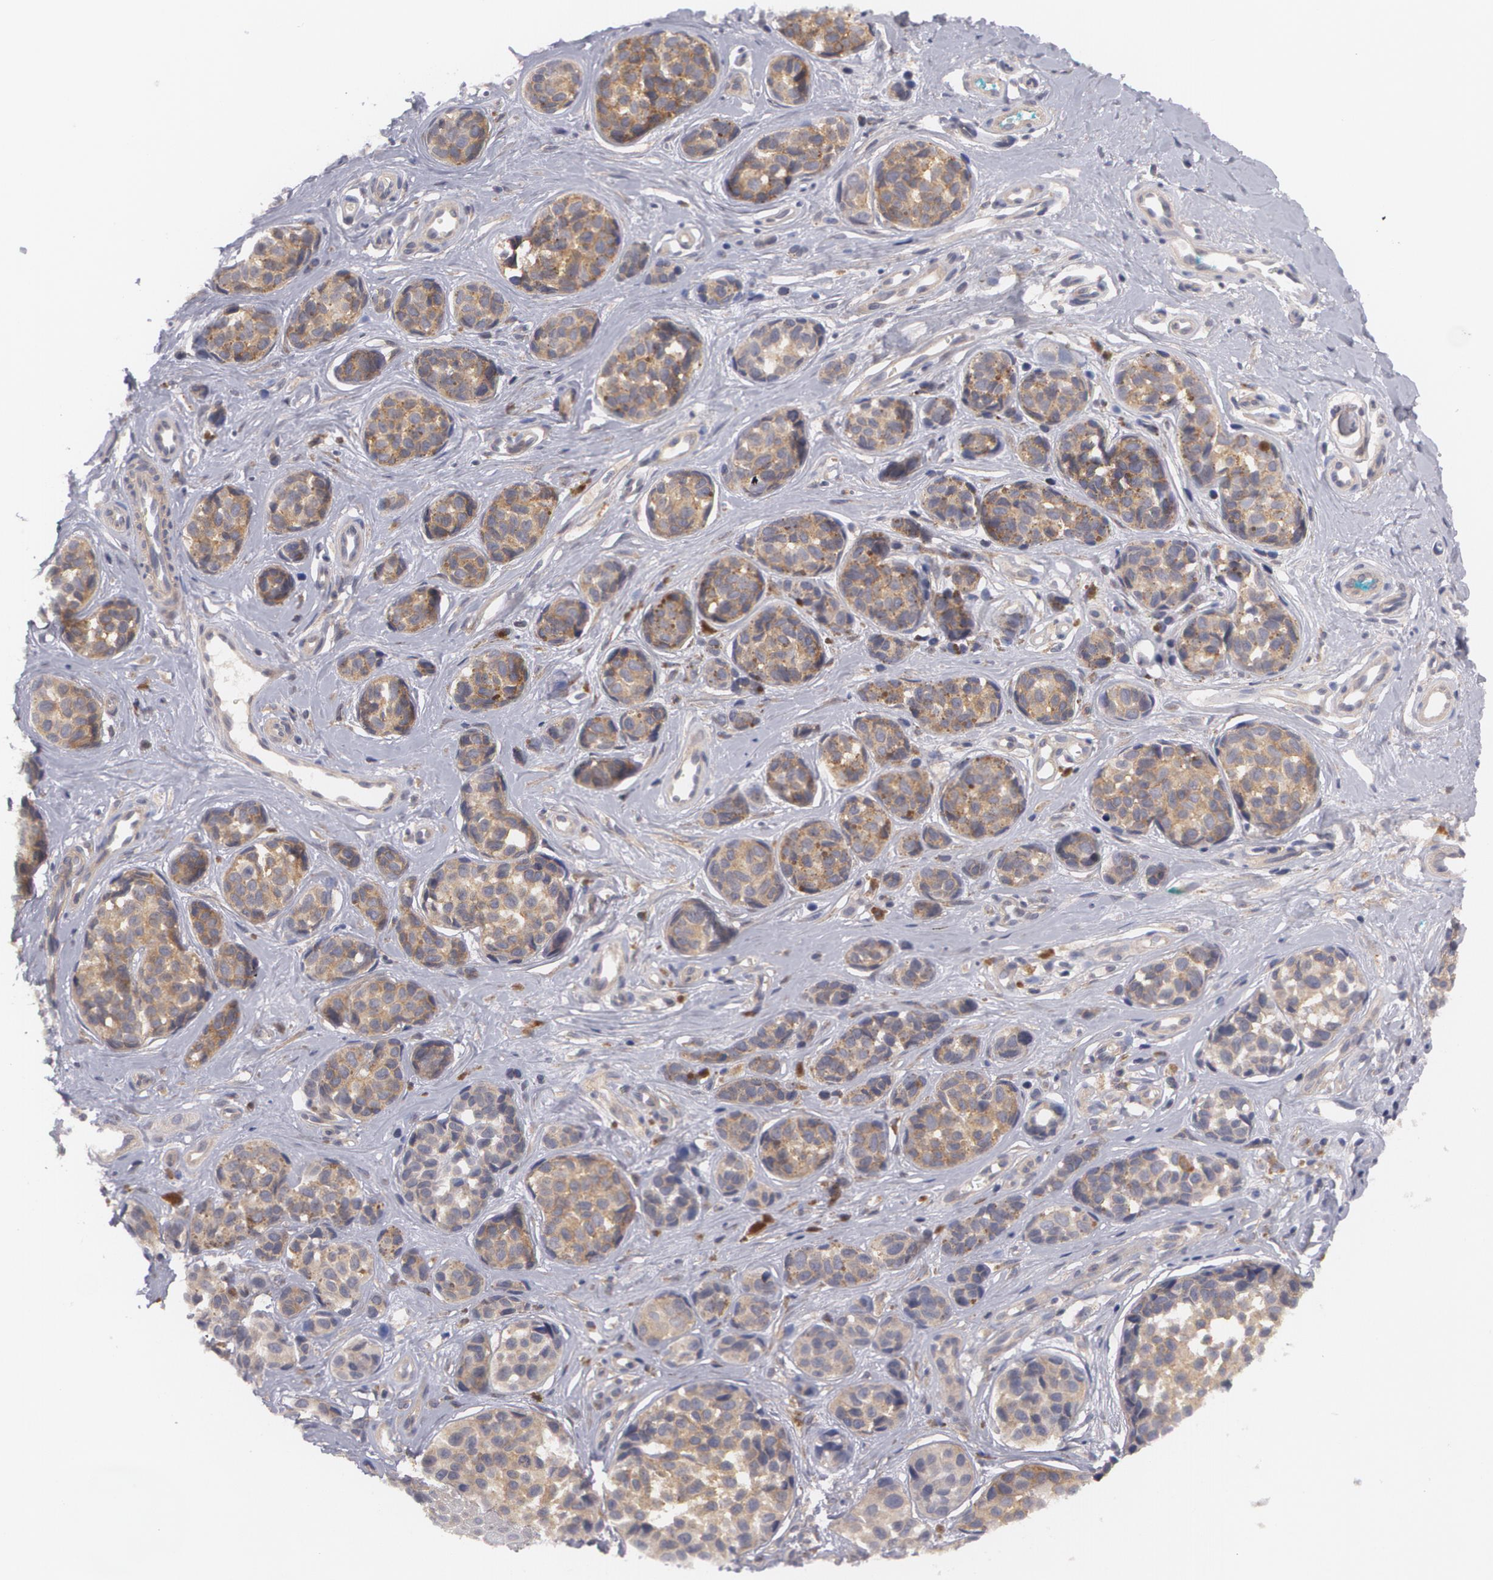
{"staining": {"intensity": "weak", "quantity": ">75%", "location": "cytoplasmic/membranous"}, "tissue": "melanoma", "cell_type": "Tumor cells", "image_type": "cancer", "snomed": [{"axis": "morphology", "description": "Malignant melanoma, NOS"}, {"axis": "topography", "description": "Skin"}], "caption": "Immunohistochemistry histopathology image of neoplastic tissue: malignant melanoma stained using immunohistochemistry displays low levels of weak protein expression localized specifically in the cytoplasmic/membranous of tumor cells, appearing as a cytoplasmic/membranous brown color.", "gene": "CASK", "patient": {"sex": "male", "age": 79}}